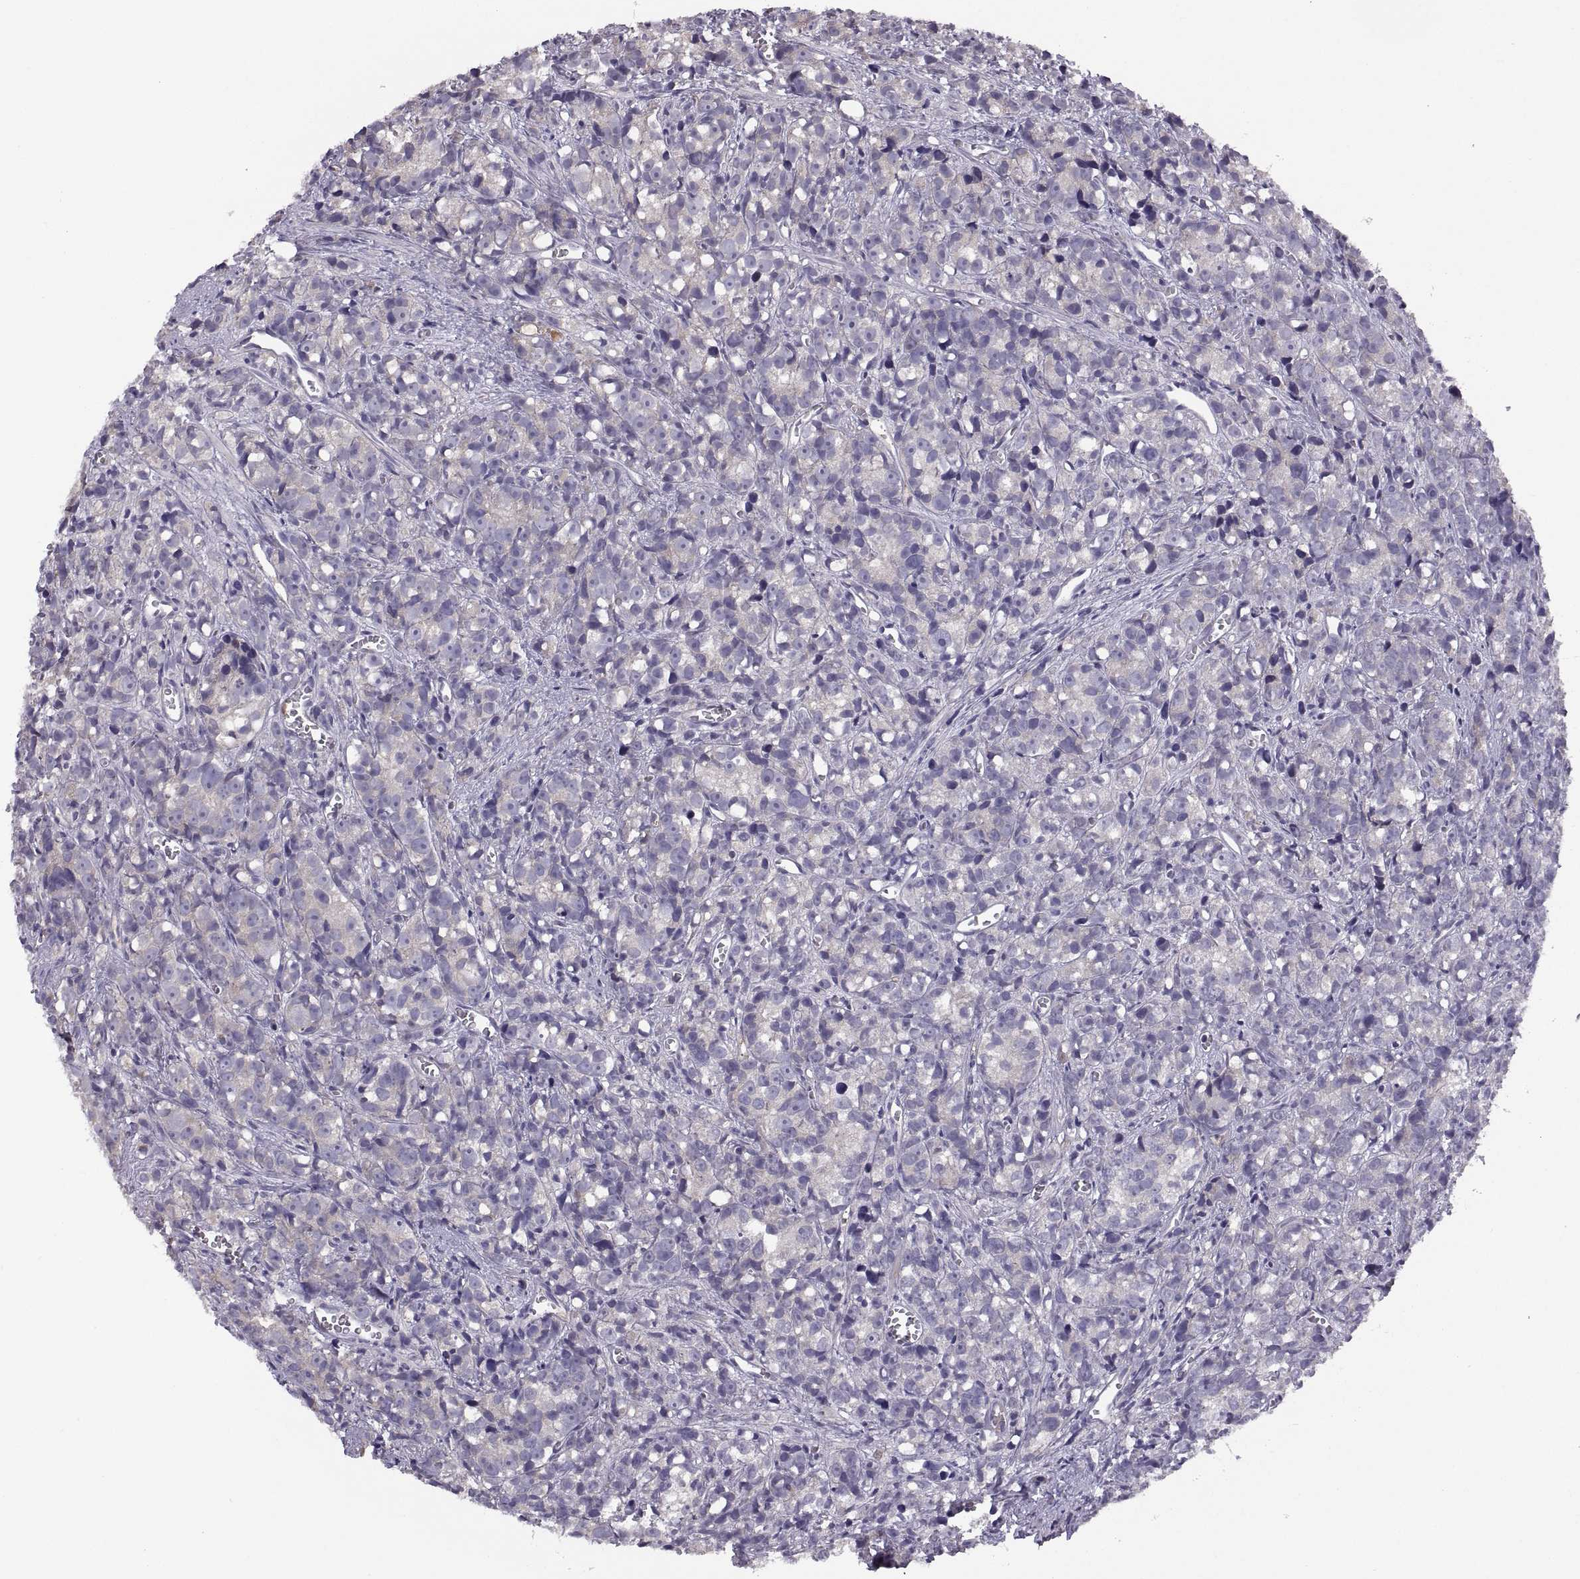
{"staining": {"intensity": "negative", "quantity": "none", "location": "none"}, "tissue": "prostate cancer", "cell_type": "Tumor cells", "image_type": "cancer", "snomed": [{"axis": "morphology", "description": "Adenocarcinoma, High grade"}, {"axis": "topography", "description": "Prostate"}], "caption": "Tumor cells show no significant staining in prostate cancer.", "gene": "ACSBG2", "patient": {"sex": "male", "age": 77}}